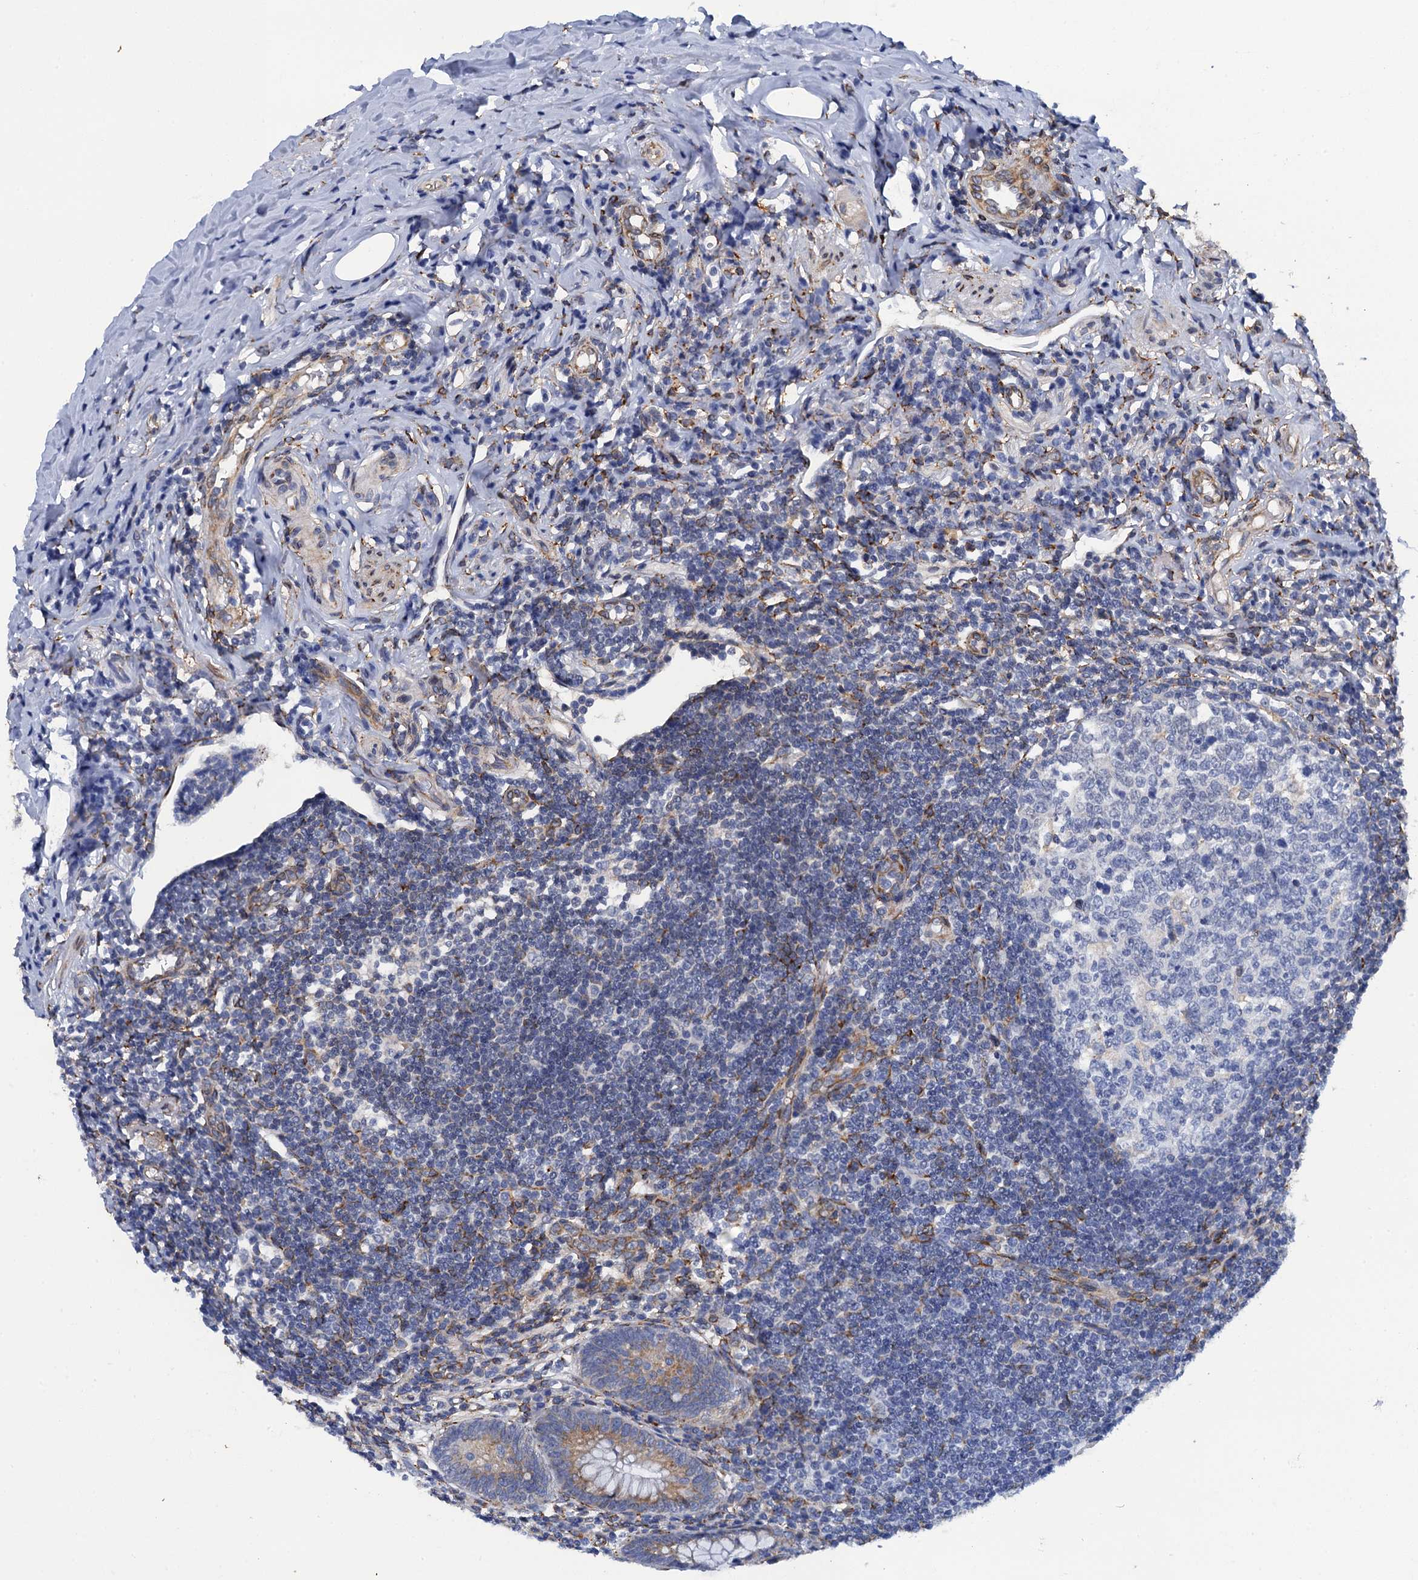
{"staining": {"intensity": "moderate", "quantity": "25%-75%", "location": "cytoplasmic/membranous"}, "tissue": "appendix", "cell_type": "Glandular cells", "image_type": "normal", "snomed": [{"axis": "morphology", "description": "Normal tissue, NOS"}, {"axis": "topography", "description": "Appendix"}], "caption": "Protein expression by IHC shows moderate cytoplasmic/membranous expression in about 25%-75% of glandular cells in normal appendix. The staining was performed using DAB, with brown indicating positive protein expression. Nuclei are stained blue with hematoxylin.", "gene": "POGLUT3", "patient": {"sex": "female", "age": 33}}